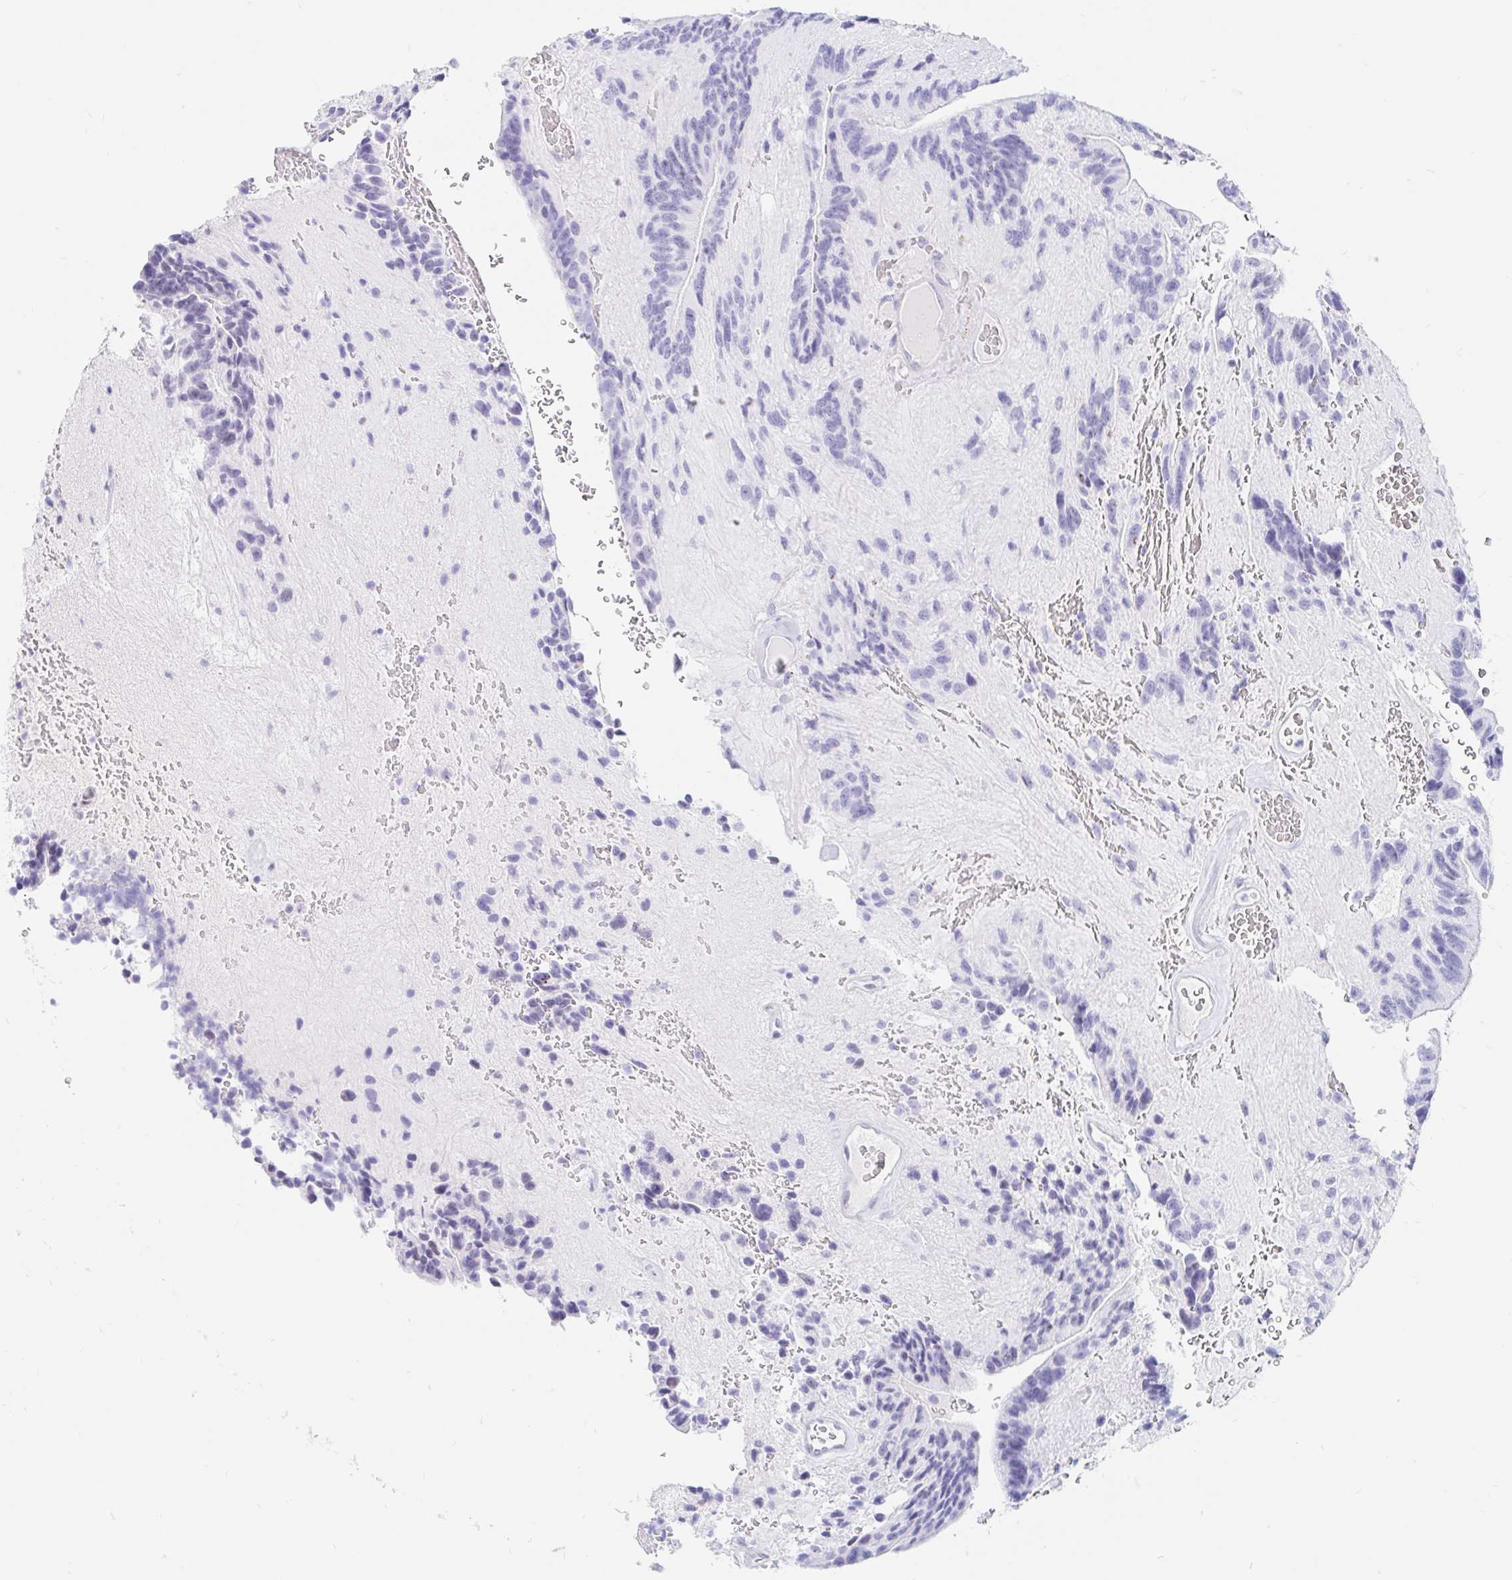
{"staining": {"intensity": "negative", "quantity": "none", "location": "none"}, "tissue": "glioma", "cell_type": "Tumor cells", "image_type": "cancer", "snomed": [{"axis": "morphology", "description": "Glioma, malignant, Low grade"}, {"axis": "topography", "description": "Brain"}], "caption": "Protein analysis of low-grade glioma (malignant) exhibits no significant positivity in tumor cells.", "gene": "OR6T1", "patient": {"sex": "male", "age": 31}}